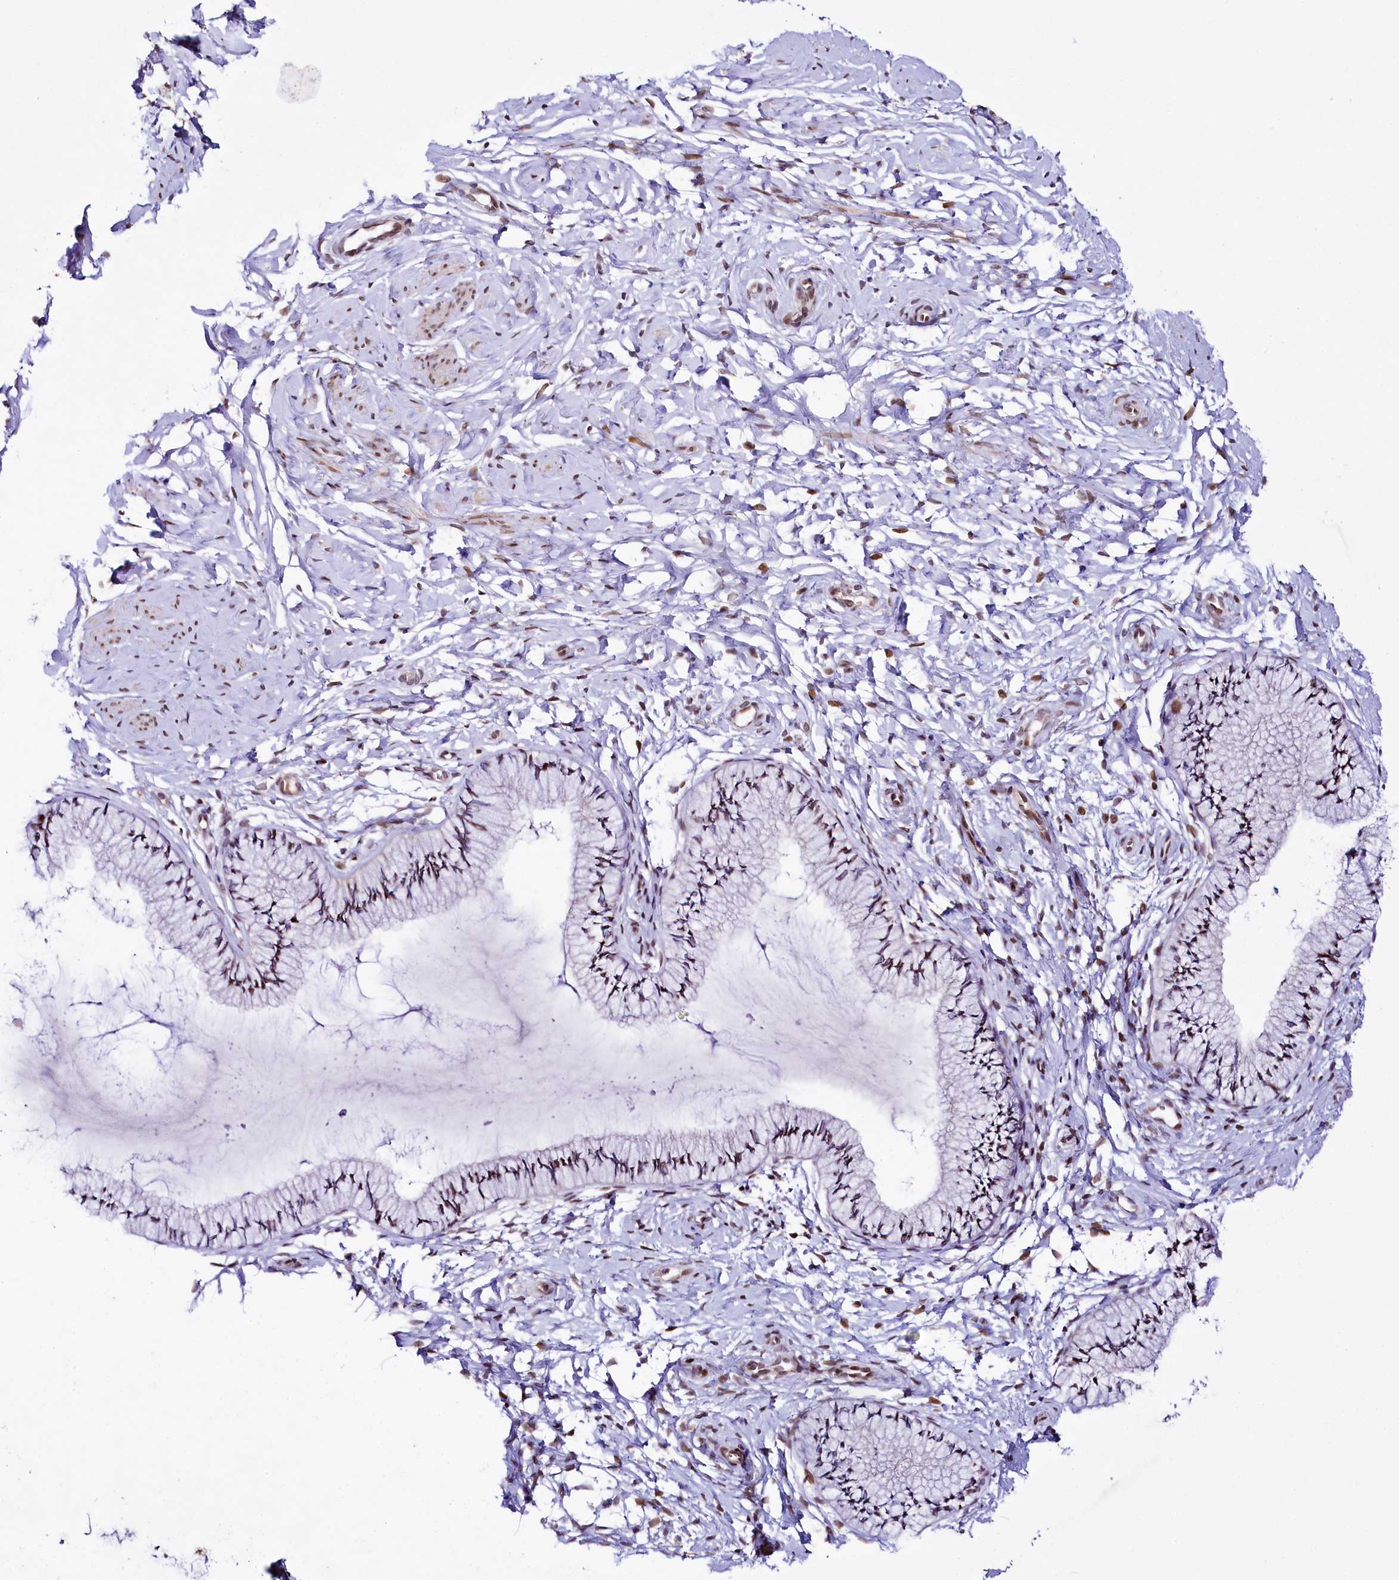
{"staining": {"intensity": "weak", "quantity": ">75%", "location": "nuclear"}, "tissue": "cervix", "cell_type": "Glandular cells", "image_type": "normal", "snomed": [{"axis": "morphology", "description": "Normal tissue, NOS"}, {"axis": "topography", "description": "Cervix"}], "caption": "Weak nuclear expression is seen in approximately >75% of glandular cells in normal cervix.", "gene": "ZNF226", "patient": {"sex": "female", "age": 33}}